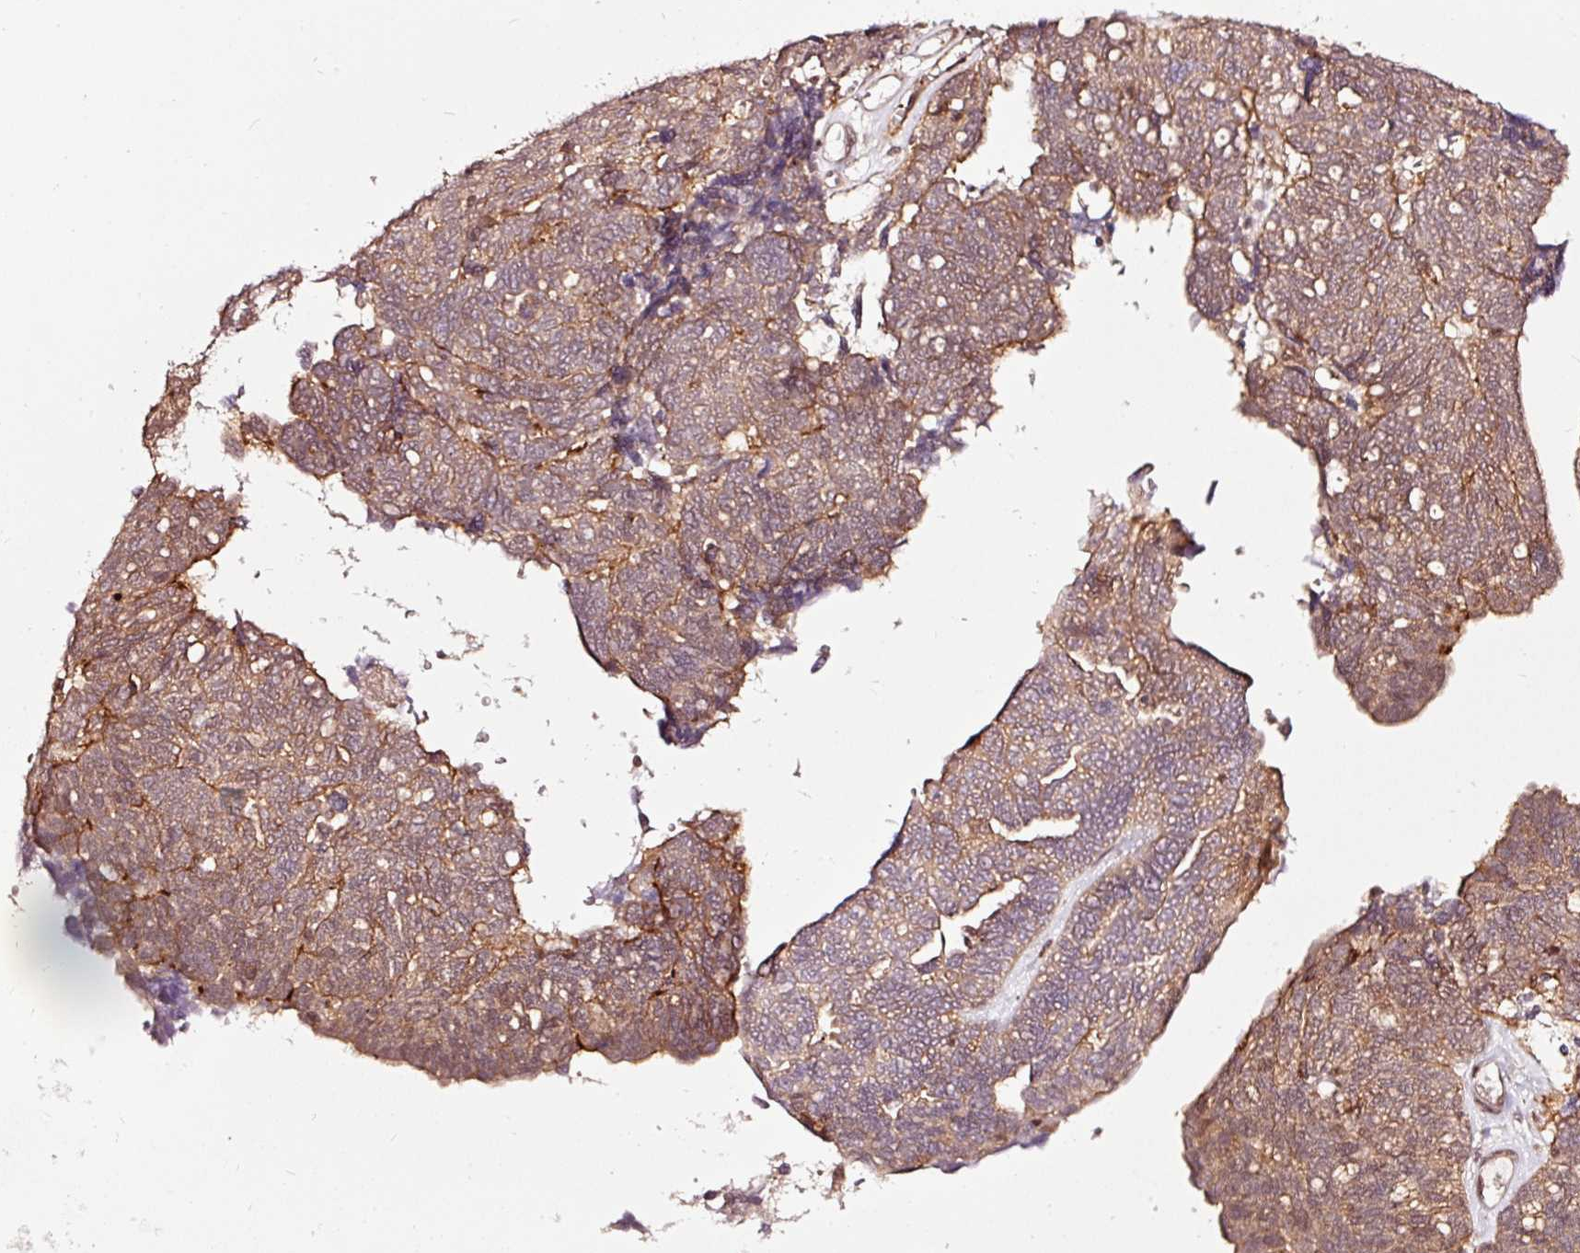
{"staining": {"intensity": "moderate", "quantity": "25%-75%", "location": "cytoplasmic/membranous,nuclear"}, "tissue": "ovarian cancer", "cell_type": "Tumor cells", "image_type": "cancer", "snomed": [{"axis": "morphology", "description": "Cystadenocarcinoma, serous, NOS"}, {"axis": "topography", "description": "Ovary"}], "caption": "Immunohistochemical staining of ovarian cancer exhibits medium levels of moderate cytoplasmic/membranous and nuclear protein positivity in approximately 25%-75% of tumor cells. The protein is stained brown, and the nuclei are stained in blue (DAB IHC with brightfield microscopy, high magnification).", "gene": "TPM1", "patient": {"sex": "female", "age": 79}}